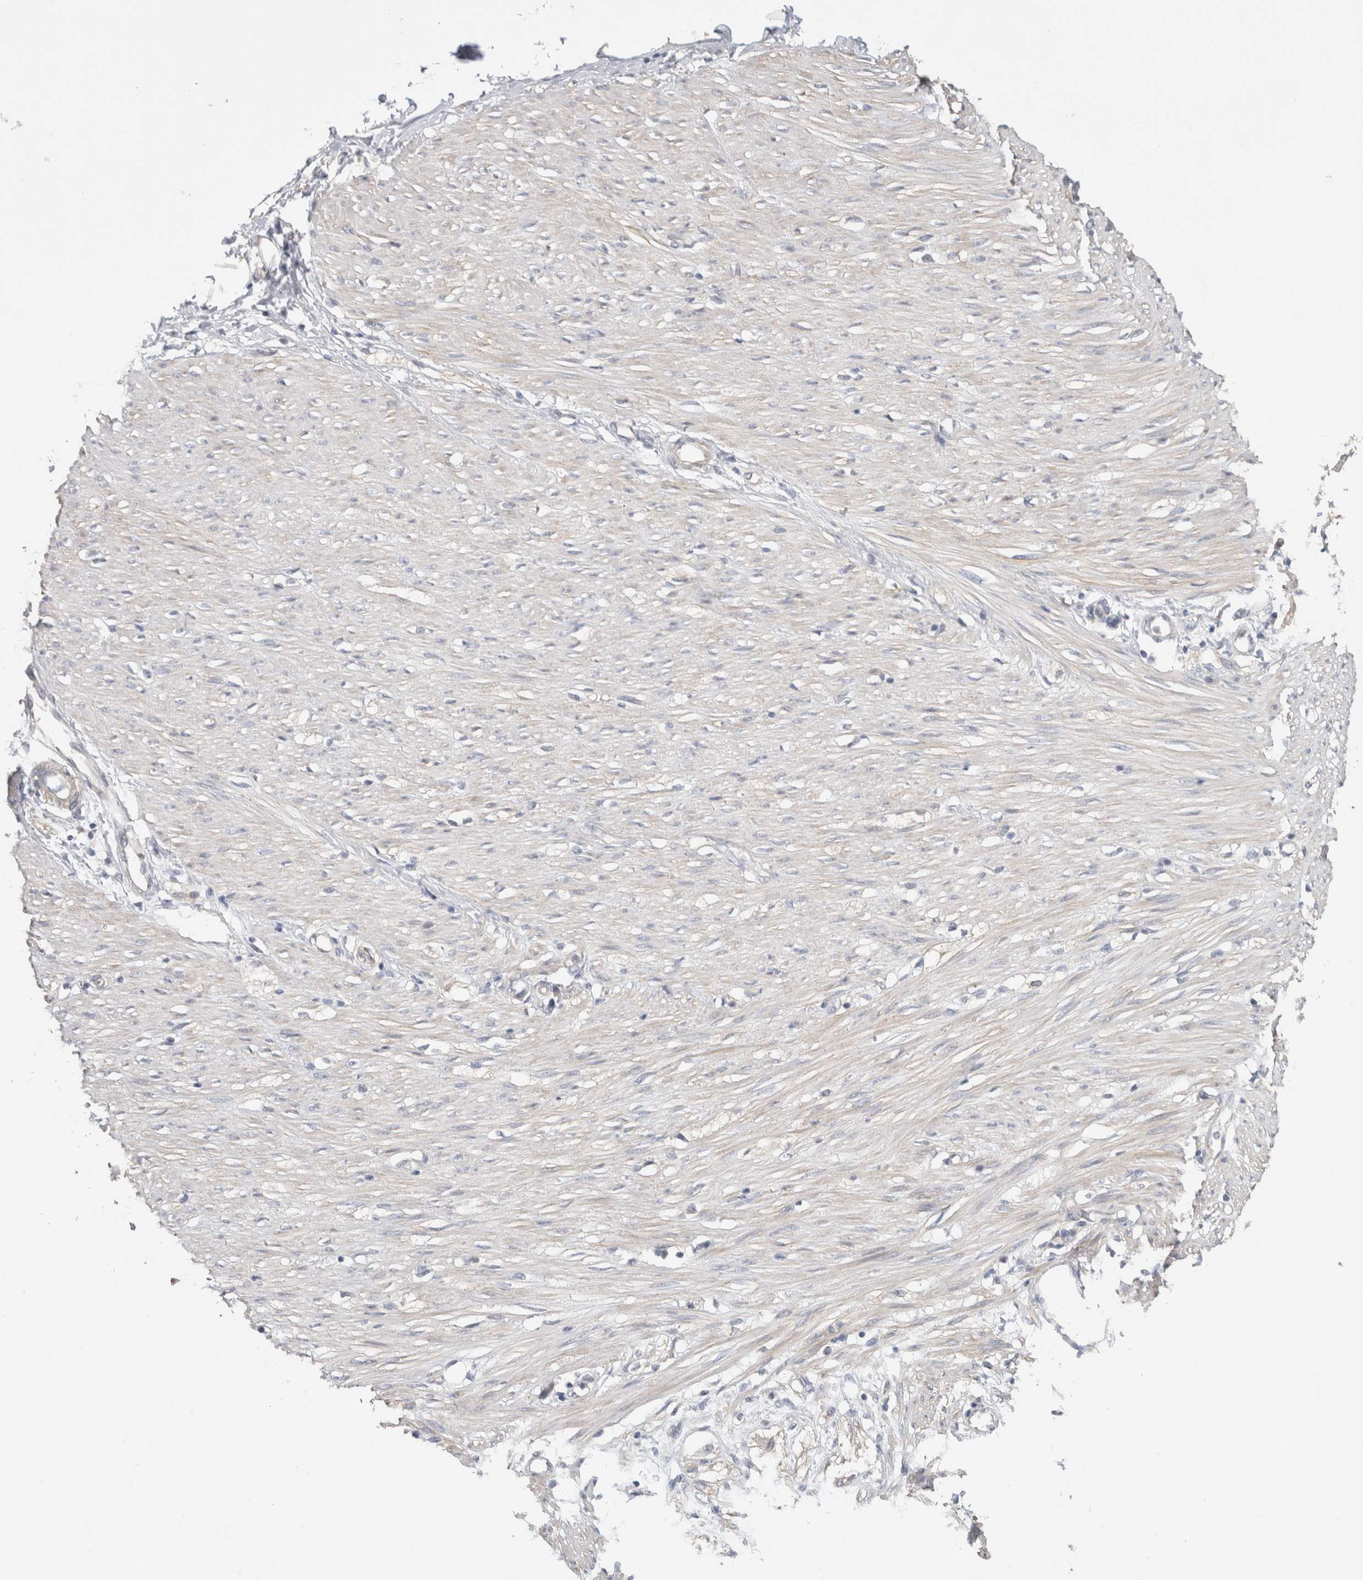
{"staining": {"intensity": "weak", "quantity": "25%-75%", "location": "cytoplasmic/membranous"}, "tissue": "soft tissue", "cell_type": "Fibroblasts", "image_type": "normal", "snomed": [{"axis": "morphology", "description": "Normal tissue, NOS"}, {"axis": "morphology", "description": "Adenocarcinoma, NOS"}, {"axis": "topography", "description": "Colon"}, {"axis": "topography", "description": "Peripheral nerve tissue"}], "caption": "Weak cytoplasmic/membranous protein staining is identified in approximately 25%-75% of fibroblasts in soft tissue.", "gene": "DMD", "patient": {"sex": "male", "age": 14}}